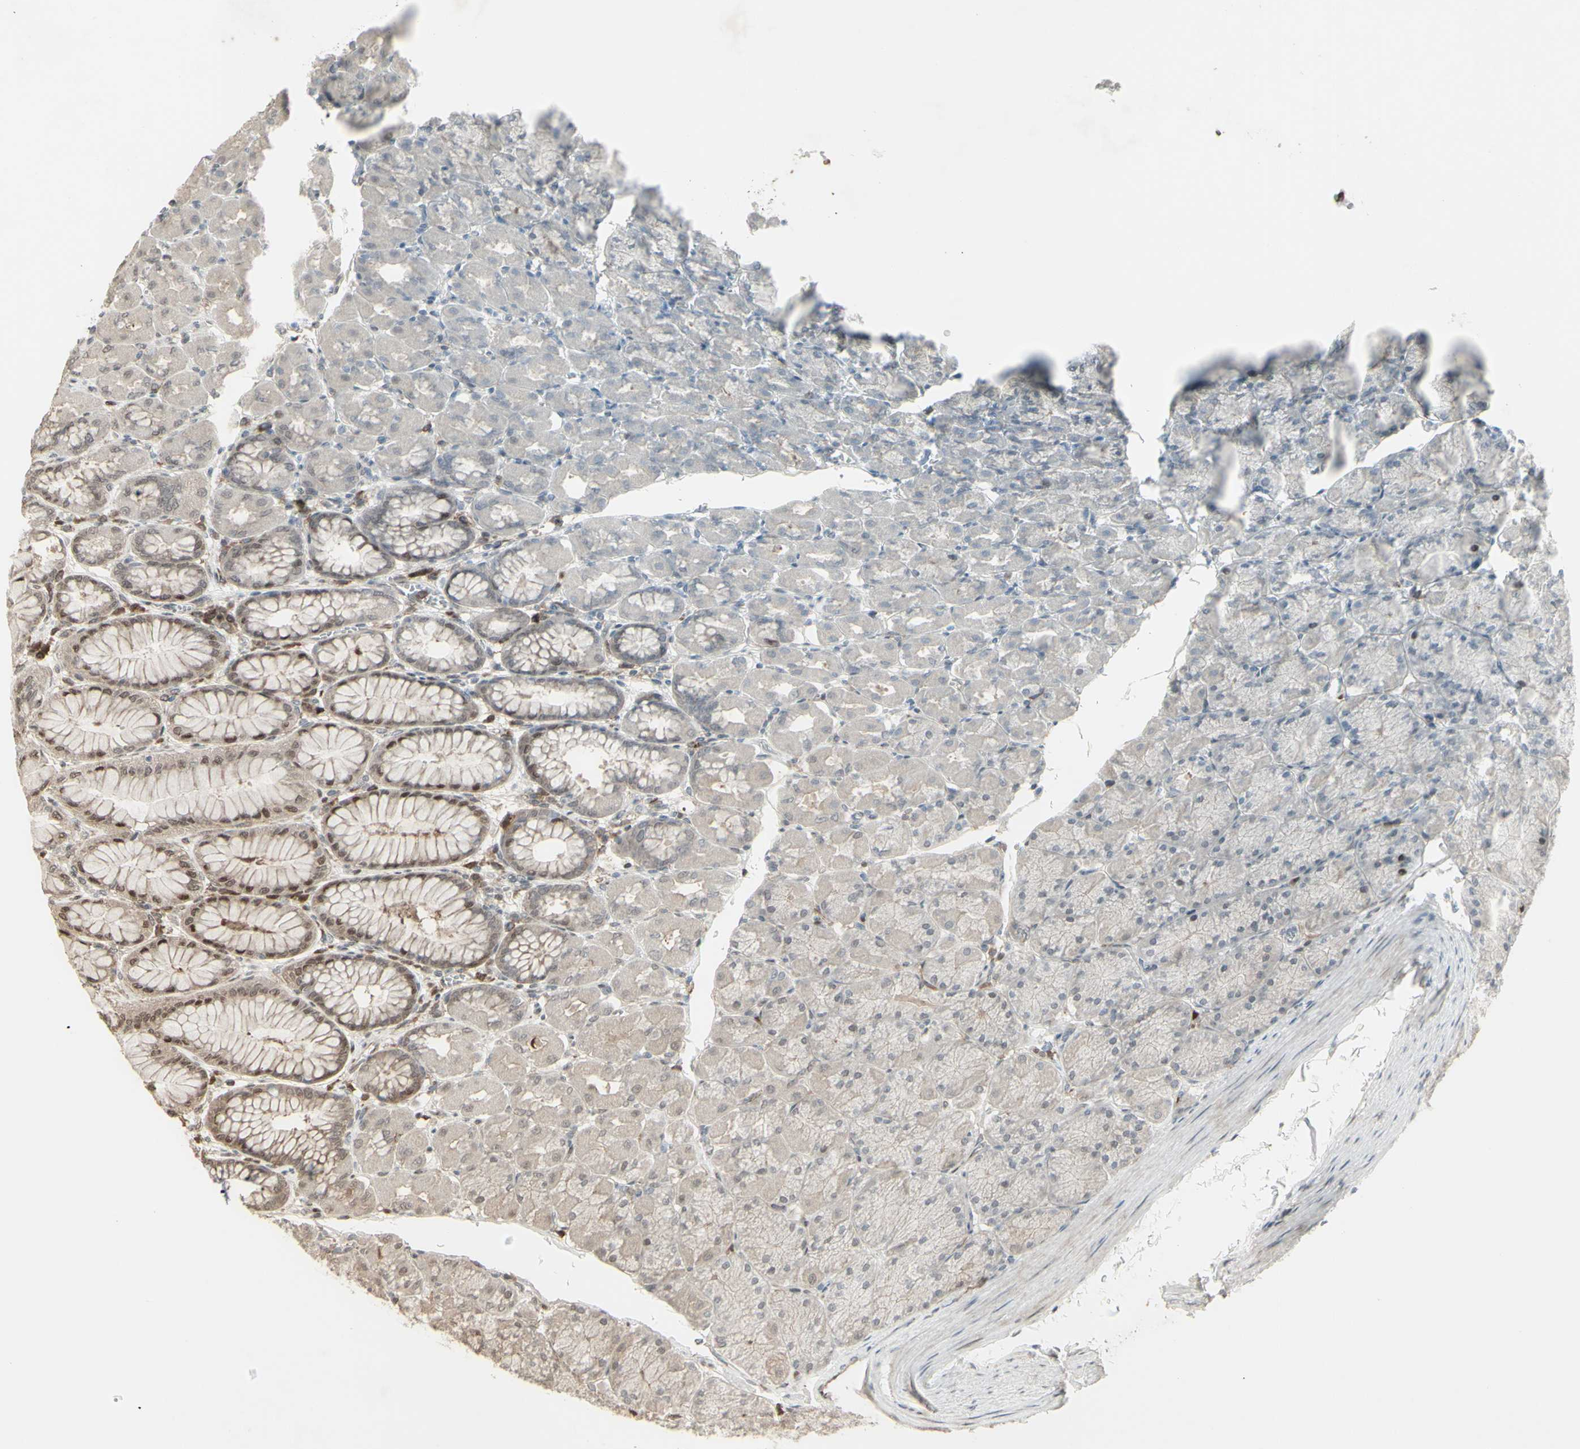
{"staining": {"intensity": "moderate", "quantity": "<25%", "location": "nuclear"}, "tissue": "stomach", "cell_type": "Glandular cells", "image_type": "normal", "snomed": [{"axis": "morphology", "description": "Normal tissue, NOS"}, {"axis": "topography", "description": "Stomach, upper"}], "caption": "Immunohistochemistry (IHC) of unremarkable human stomach exhibits low levels of moderate nuclear positivity in about <25% of glandular cells.", "gene": "CD33", "patient": {"sex": "female", "age": 56}}